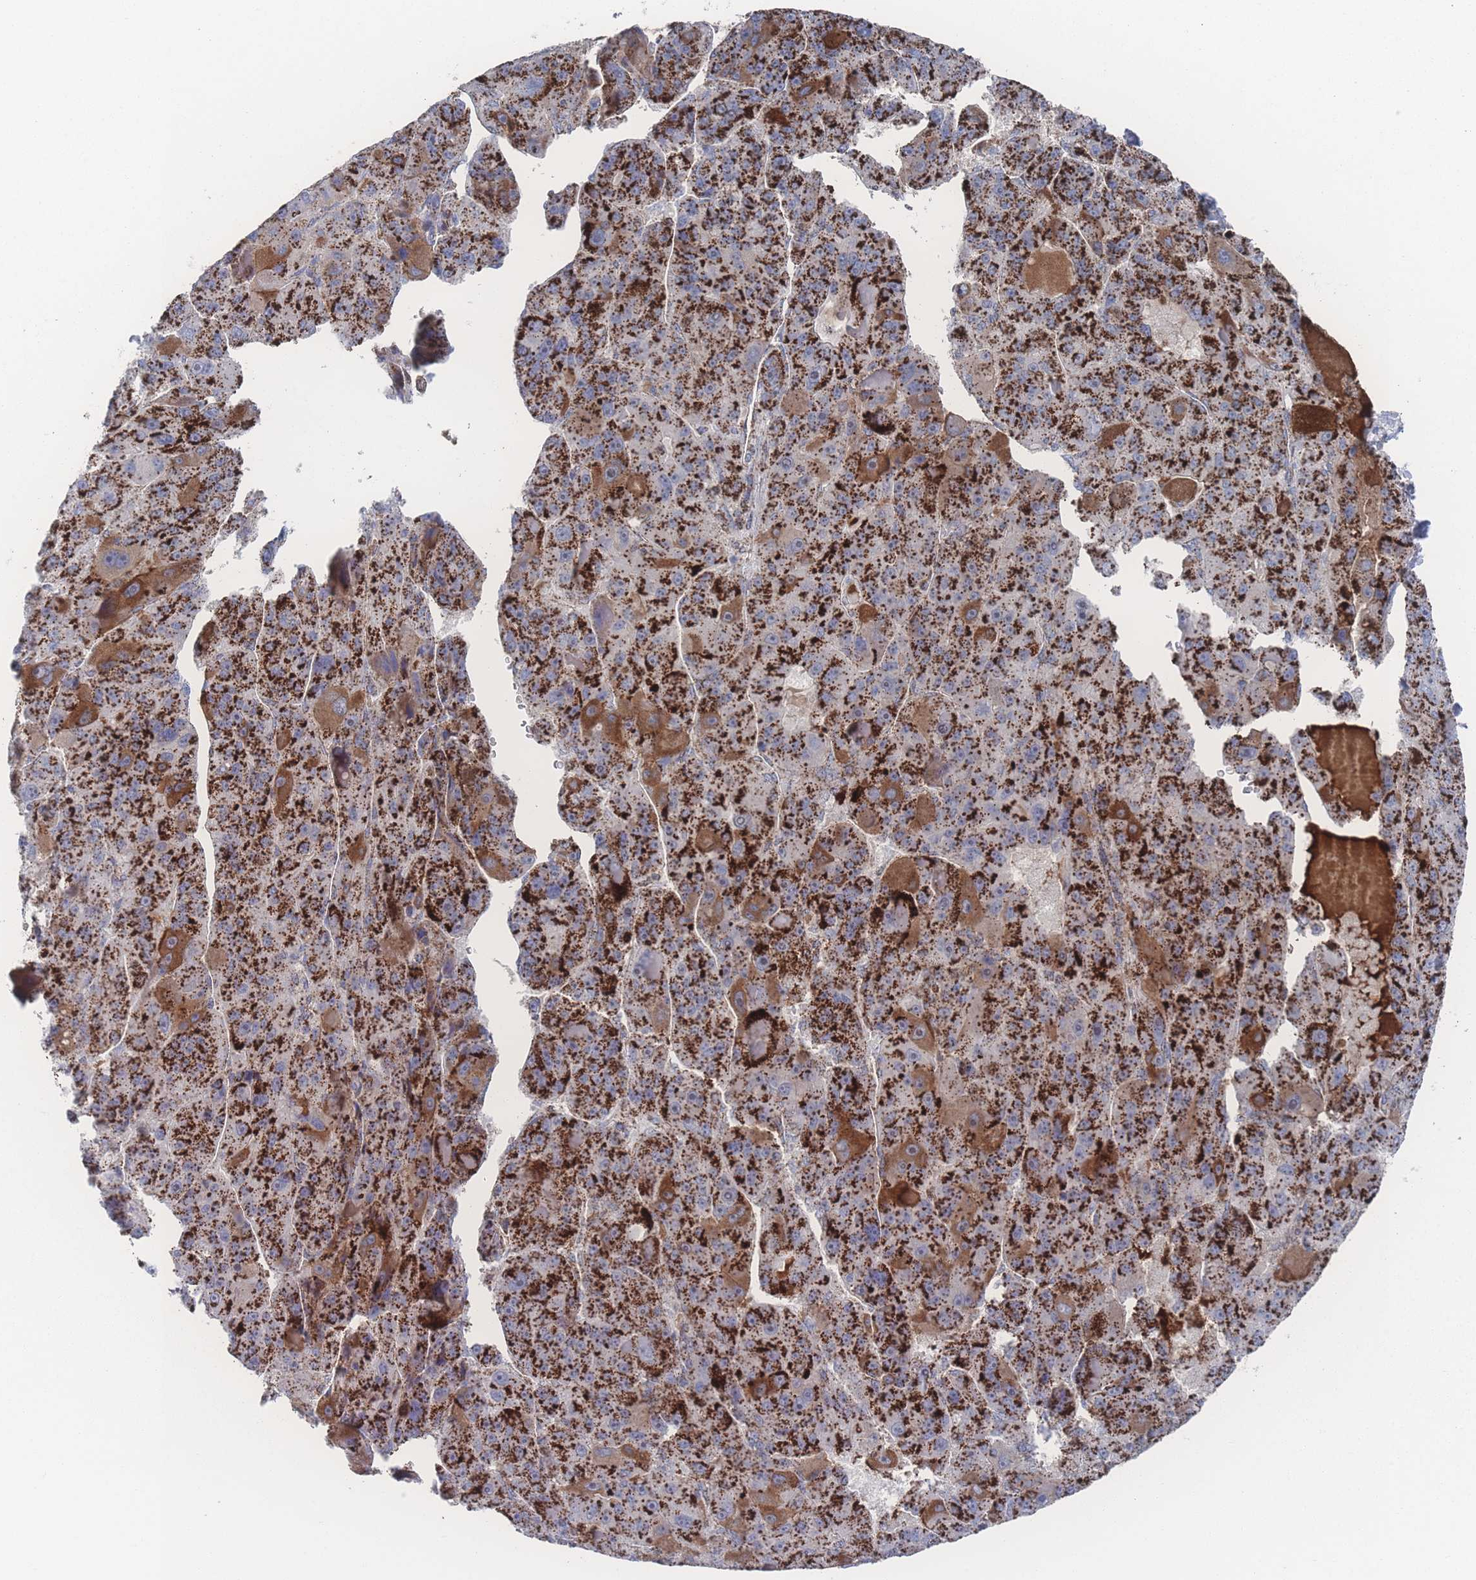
{"staining": {"intensity": "strong", "quantity": ">75%", "location": "cytoplasmic/membranous"}, "tissue": "liver cancer", "cell_type": "Tumor cells", "image_type": "cancer", "snomed": [{"axis": "morphology", "description": "Carcinoma, Hepatocellular, NOS"}, {"axis": "topography", "description": "Liver"}], "caption": "Strong cytoplasmic/membranous expression is identified in approximately >75% of tumor cells in liver cancer (hepatocellular carcinoma).", "gene": "PEX14", "patient": {"sex": "male", "age": 76}}